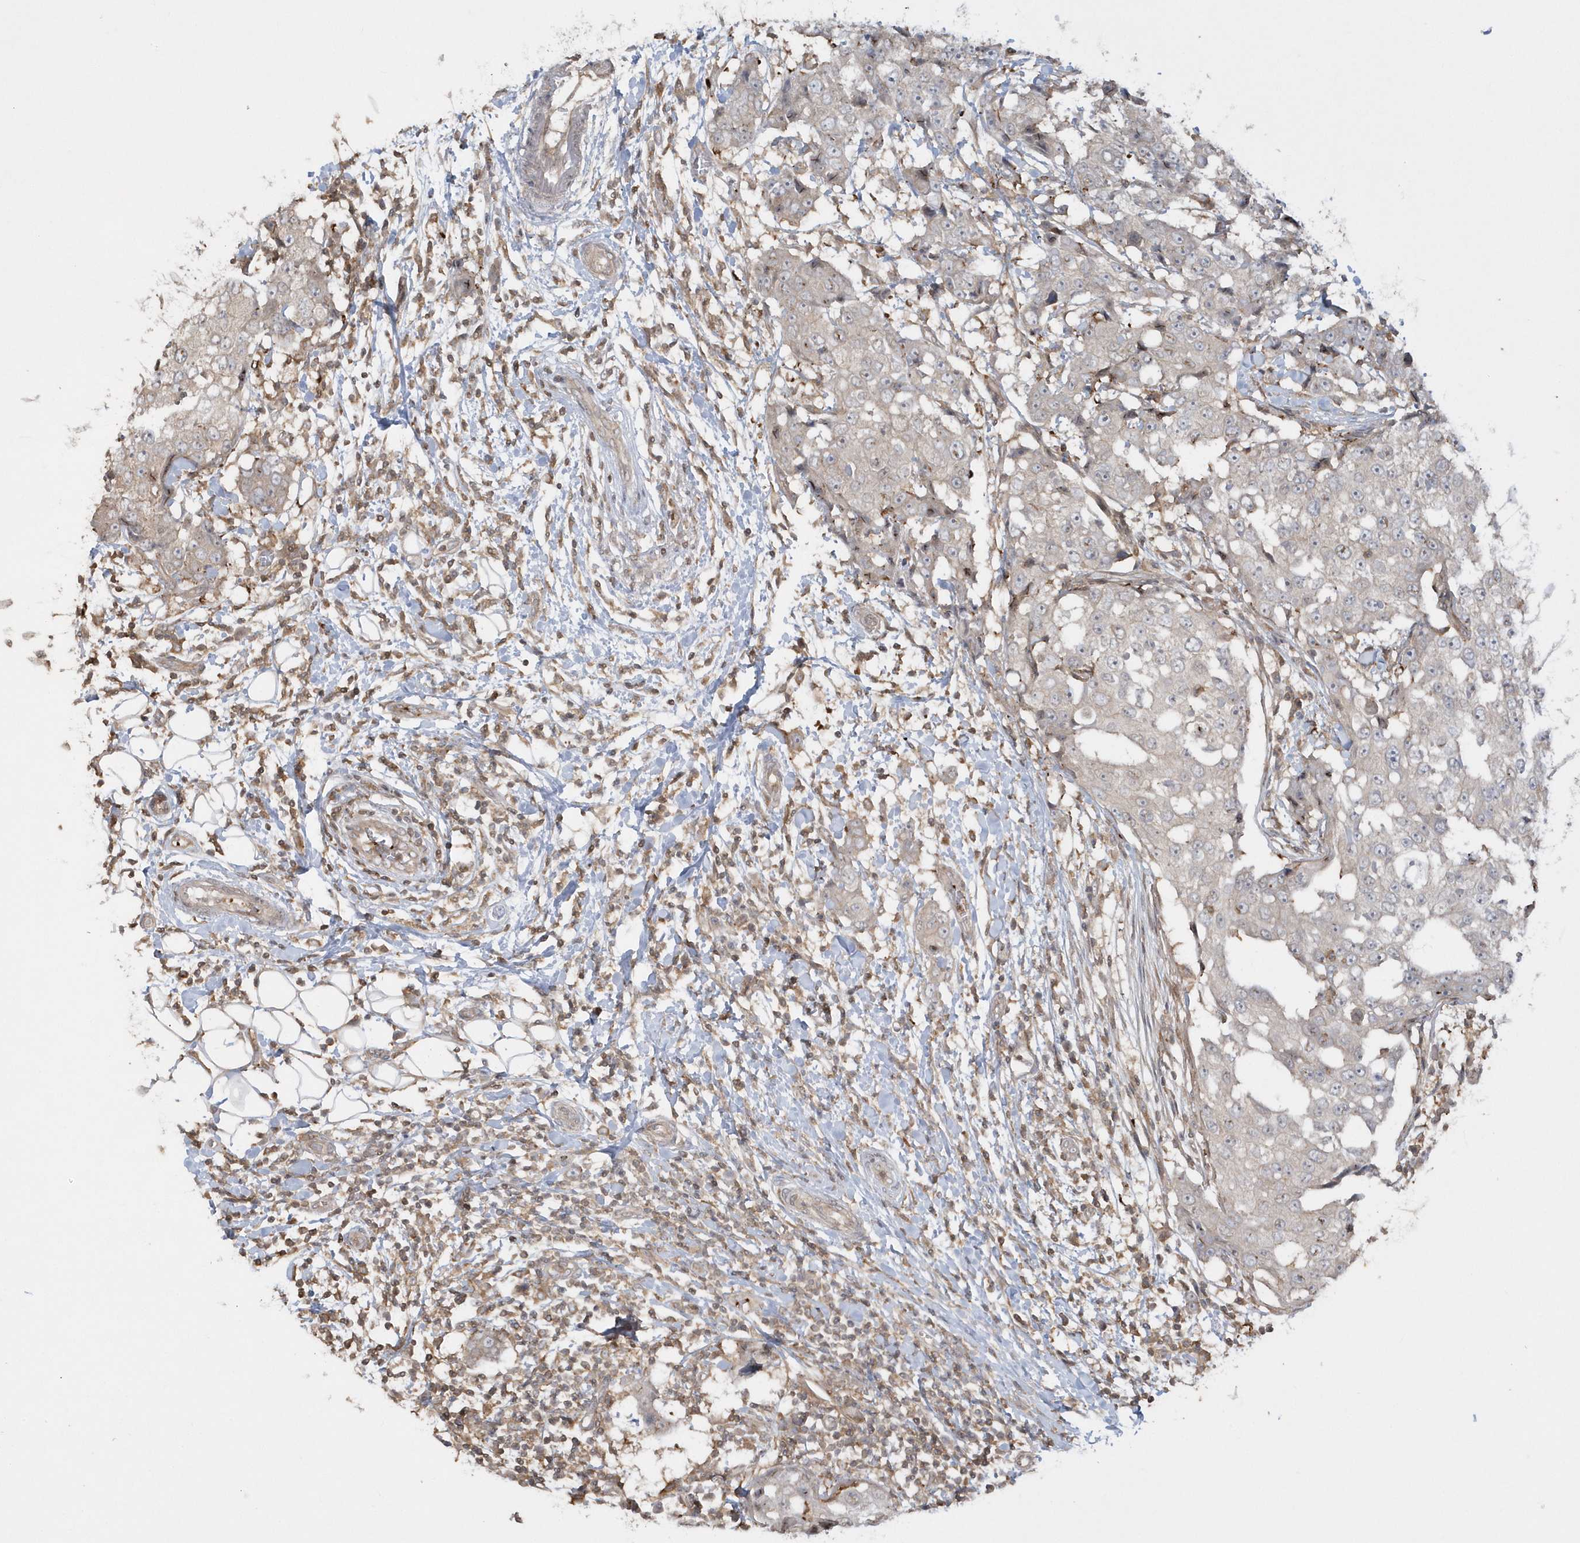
{"staining": {"intensity": "negative", "quantity": "none", "location": "none"}, "tissue": "breast cancer", "cell_type": "Tumor cells", "image_type": "cancer", "snomed": [{"axis": "morphology", "description": "Duct carcinoma"}, {"axis": "topography", "description": "Breast"}], "caption": "An image of human breast cancer (infiltrating ductal carcinoma) is negative for staining in tumor cells.", "gene": "BSN", "patient": {"sex": "female", "age": 27}}